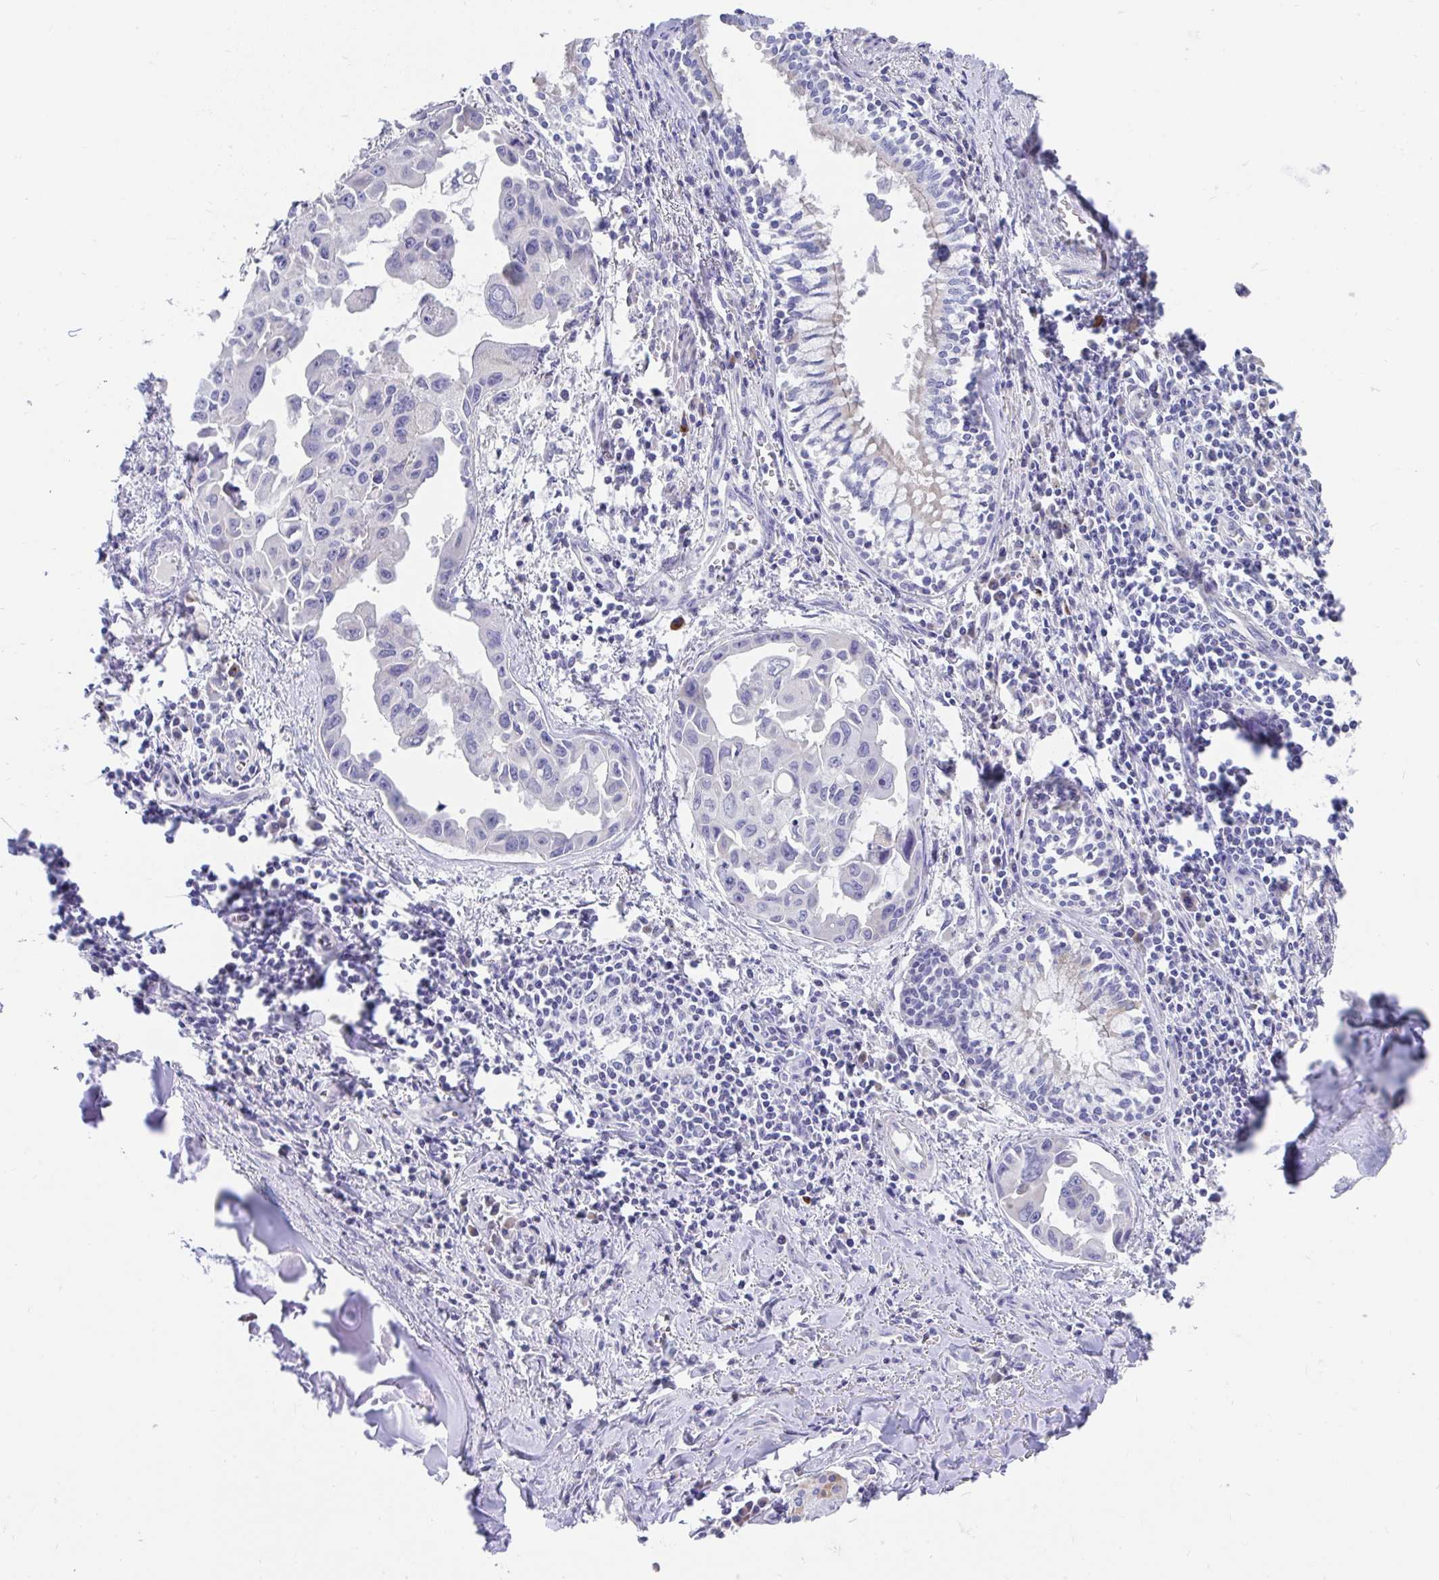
{"staining": {"intensity": "negative", "quantity": "none", "location": "none"}, "tissue": "lung cancer", "cell_type": "Tumor cells", "image_type": "cancer", "snomed": [{"axis": "morphology", "description": "Adenocarcinoma, NOS"}, {"axis": "topography", "description": "Lung"}], "caption": "There is no significant expression in tumor cells of lung cancer (adenocarcinoma). The staining is performed using DAB brown chromogen with nuclei counter-stained in using hematoxylin.", "gene": "CCSAP", "patient": {"sex": "male", "age": 64}}